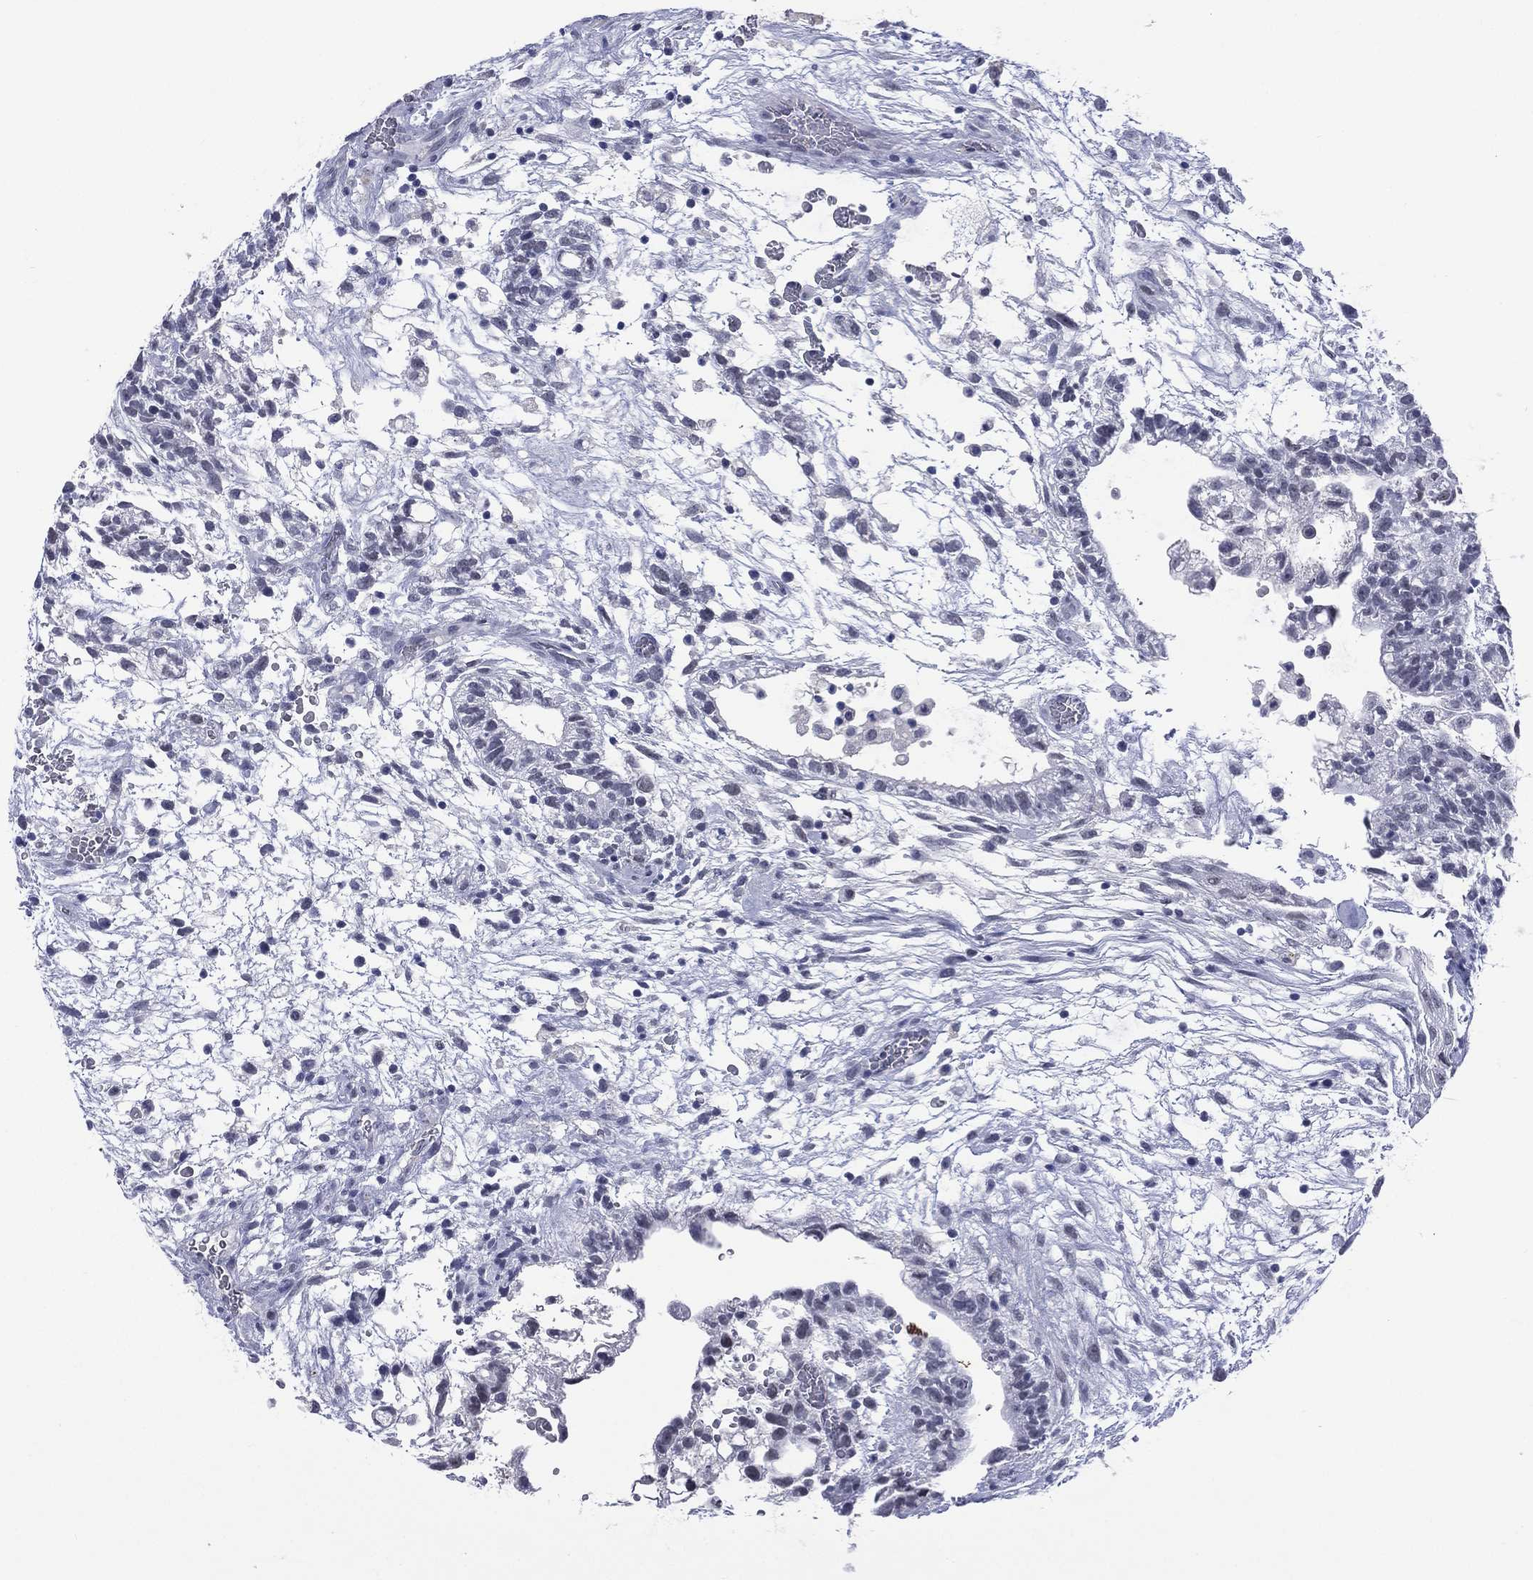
{"staining": {"intensity": "negative", "quantity": "none", "location": "none"}, "tissue": "testis cancer", "cell_type": "Tumor cells", "image_type": "cancer", "snomed": [{"axis": "morphology", "description": "Normal tissue, NOS"}, {"axis": "morphology", "description": "Carcinoma, Embryonal, NOS"}, {"axis": "topography", "description": "Testis"}], "caption": "The image reveals no significant expression in tumor cells of testis embryonal carcinoma. (Stains: DAB (3,3'-diaminobenzidine) immunohistochemistry with hematoxylin counter stain, Microscopy: brightfield microscopy at high magnification).", "gene": "SSX1", "patient": {"sex": "male", "age": 32}}